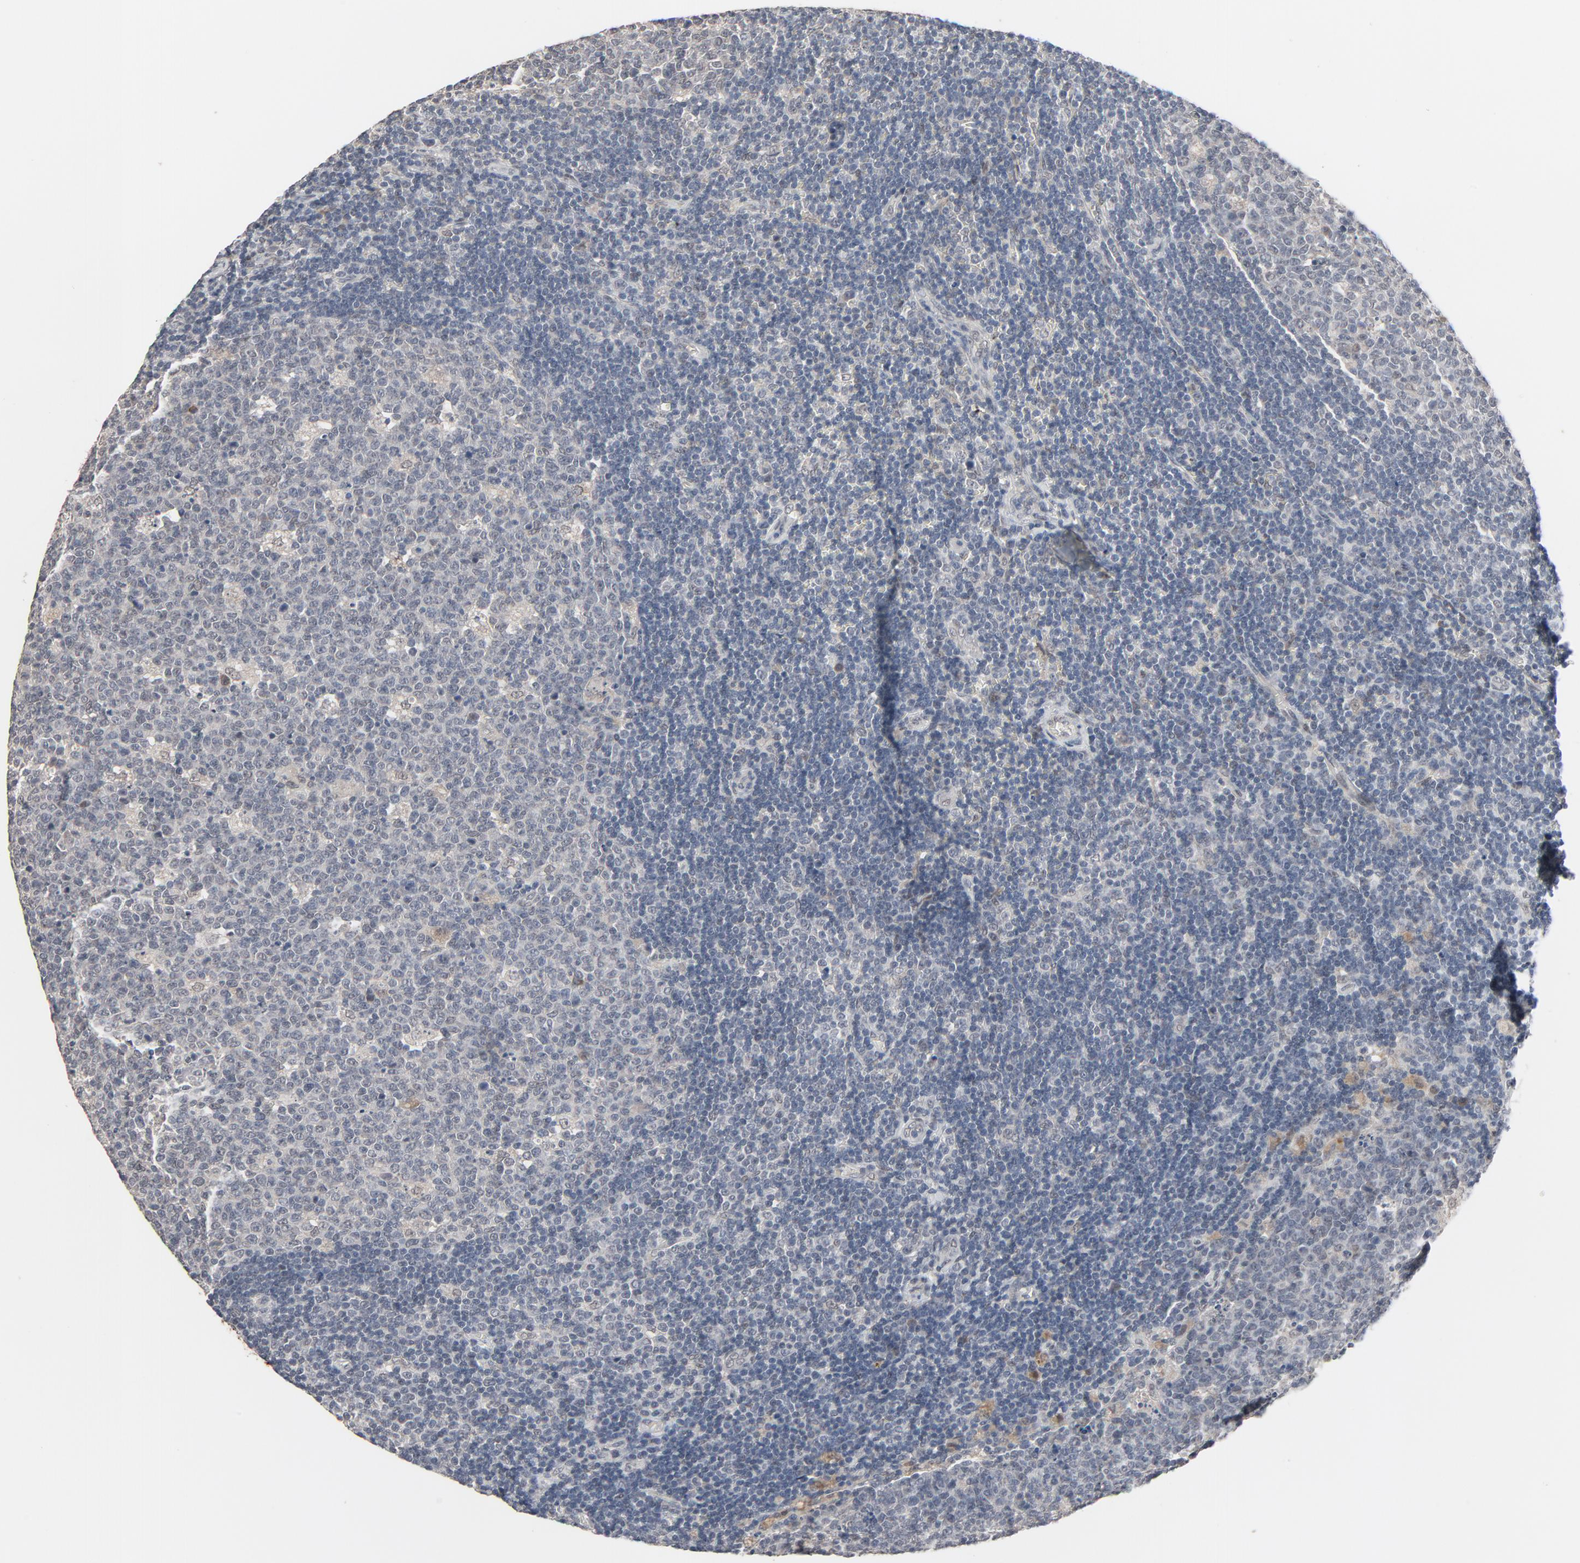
{"staining": {"intensity": "negative", "quantity": "none", "location": "none"}, "tissue": "lymph node", "cell_type": "Germinal center cells", "image_type": "normal", "snomed": [{"axis": "morphology", "description": "Normal tissue, NOS"}, {"axis": "topography", "description": "Lymph node"}, {"axis": "topography", "description": "Salivary gland"}], "caption": "The micrograph demonstrates no staining of germinal center cells in normal lymph node. The staining was performed using DAB to visualize the protein expression in brown, while the nuclei were stained in blue with hematoxylin (Magnification: 20x).", "gene": "MT3", "patient": {"sex": "male", "age": 8}}